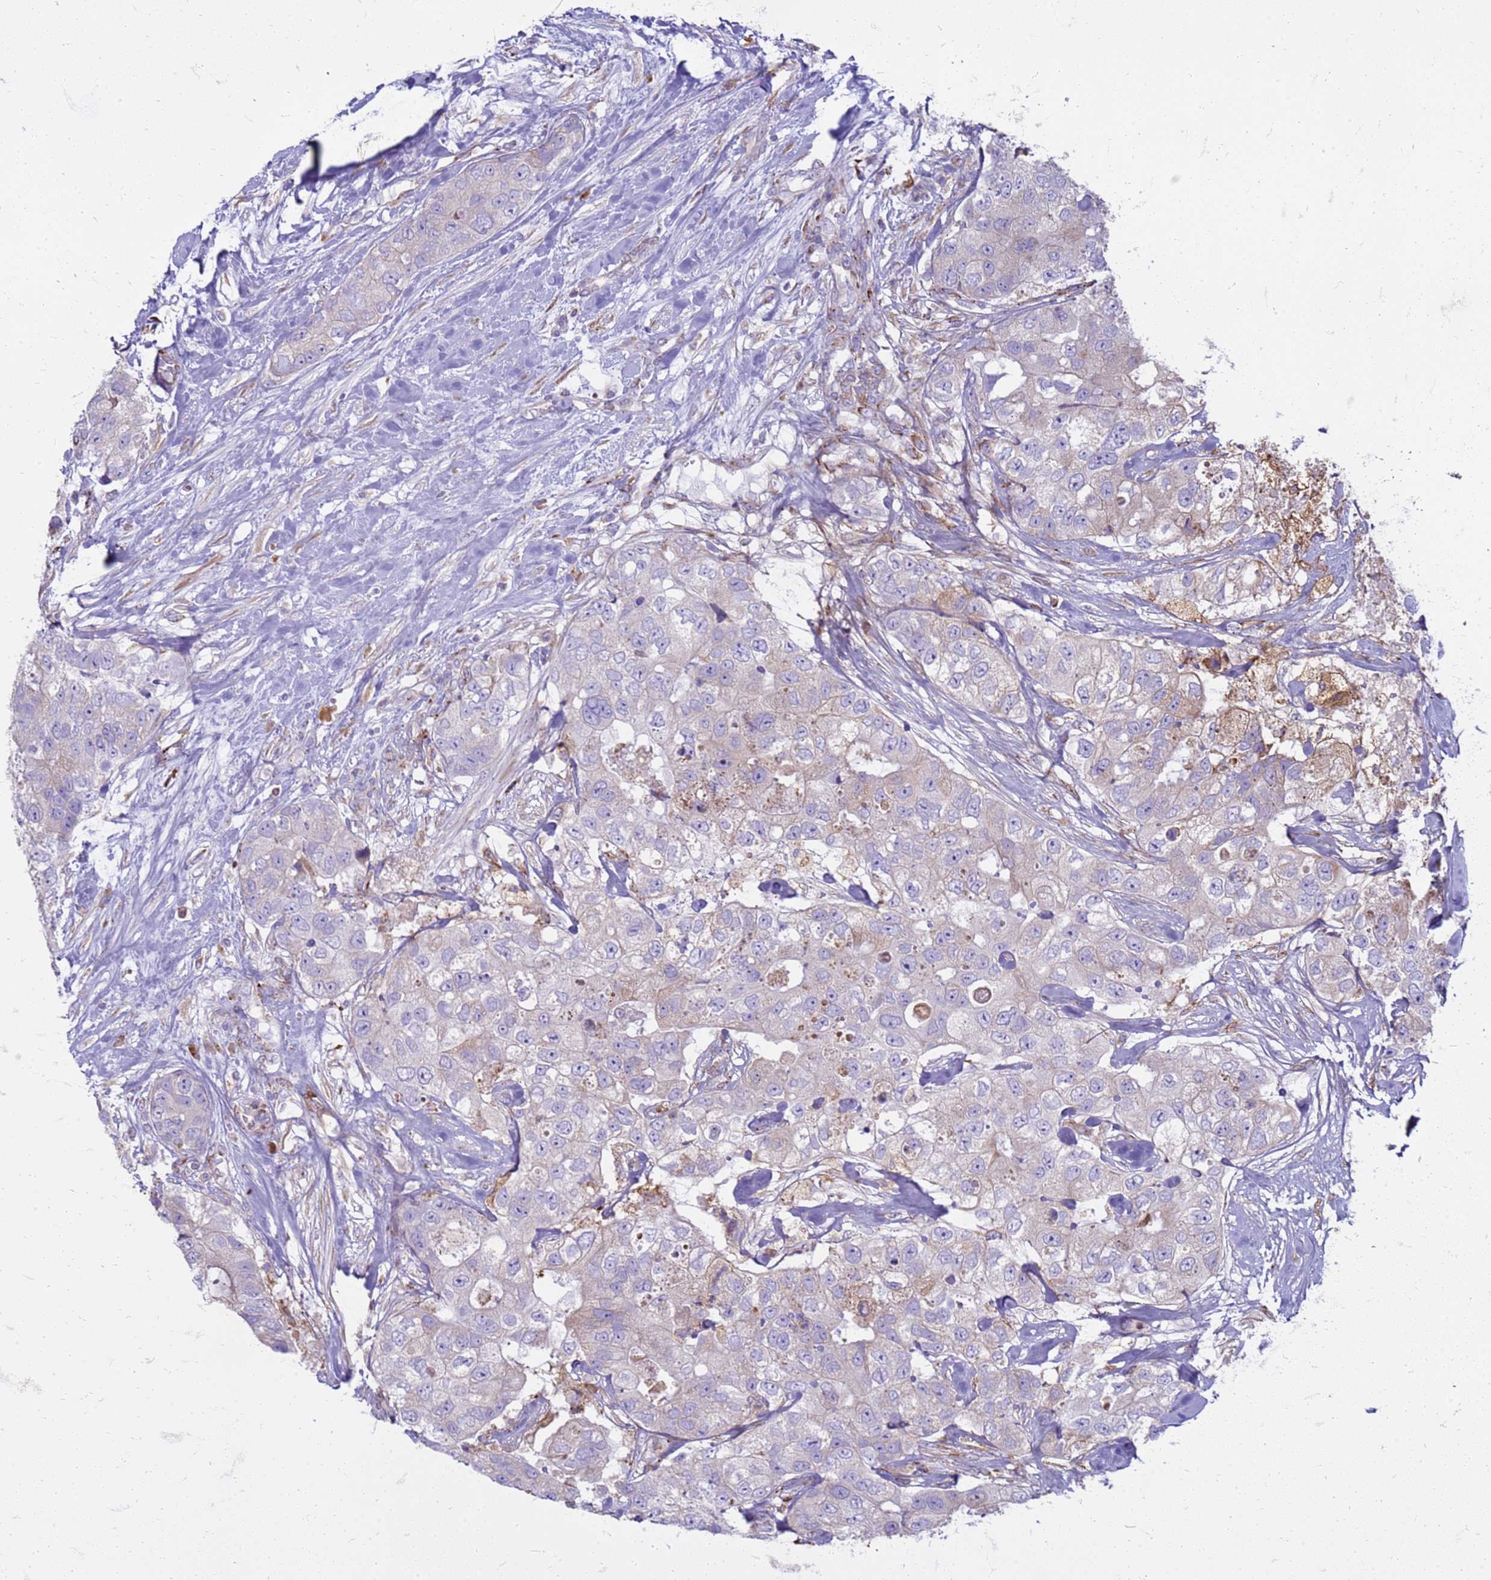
{"staining": {"intensity": "negative", "quantity": "none", "location": "none"}, "tissue": "breast cancer", "cell_type": "Tumor cells", "image_type": "cancer", "snomed": [{"axis": "morphology", "description": "Duct carcinoma"}, {"axis": "topography", "description": "Breast"}], "caption": "Tumor cells are negative for protein expression in human breast cancer (infiltrating ductal carcinoma). (Brightfield microscopy of DAB (3,3'-diaminobenzidine) immunohistochemistry at high magnification).", "gene": "PDK3", "patient": {"sex": "female", "age": 62}}